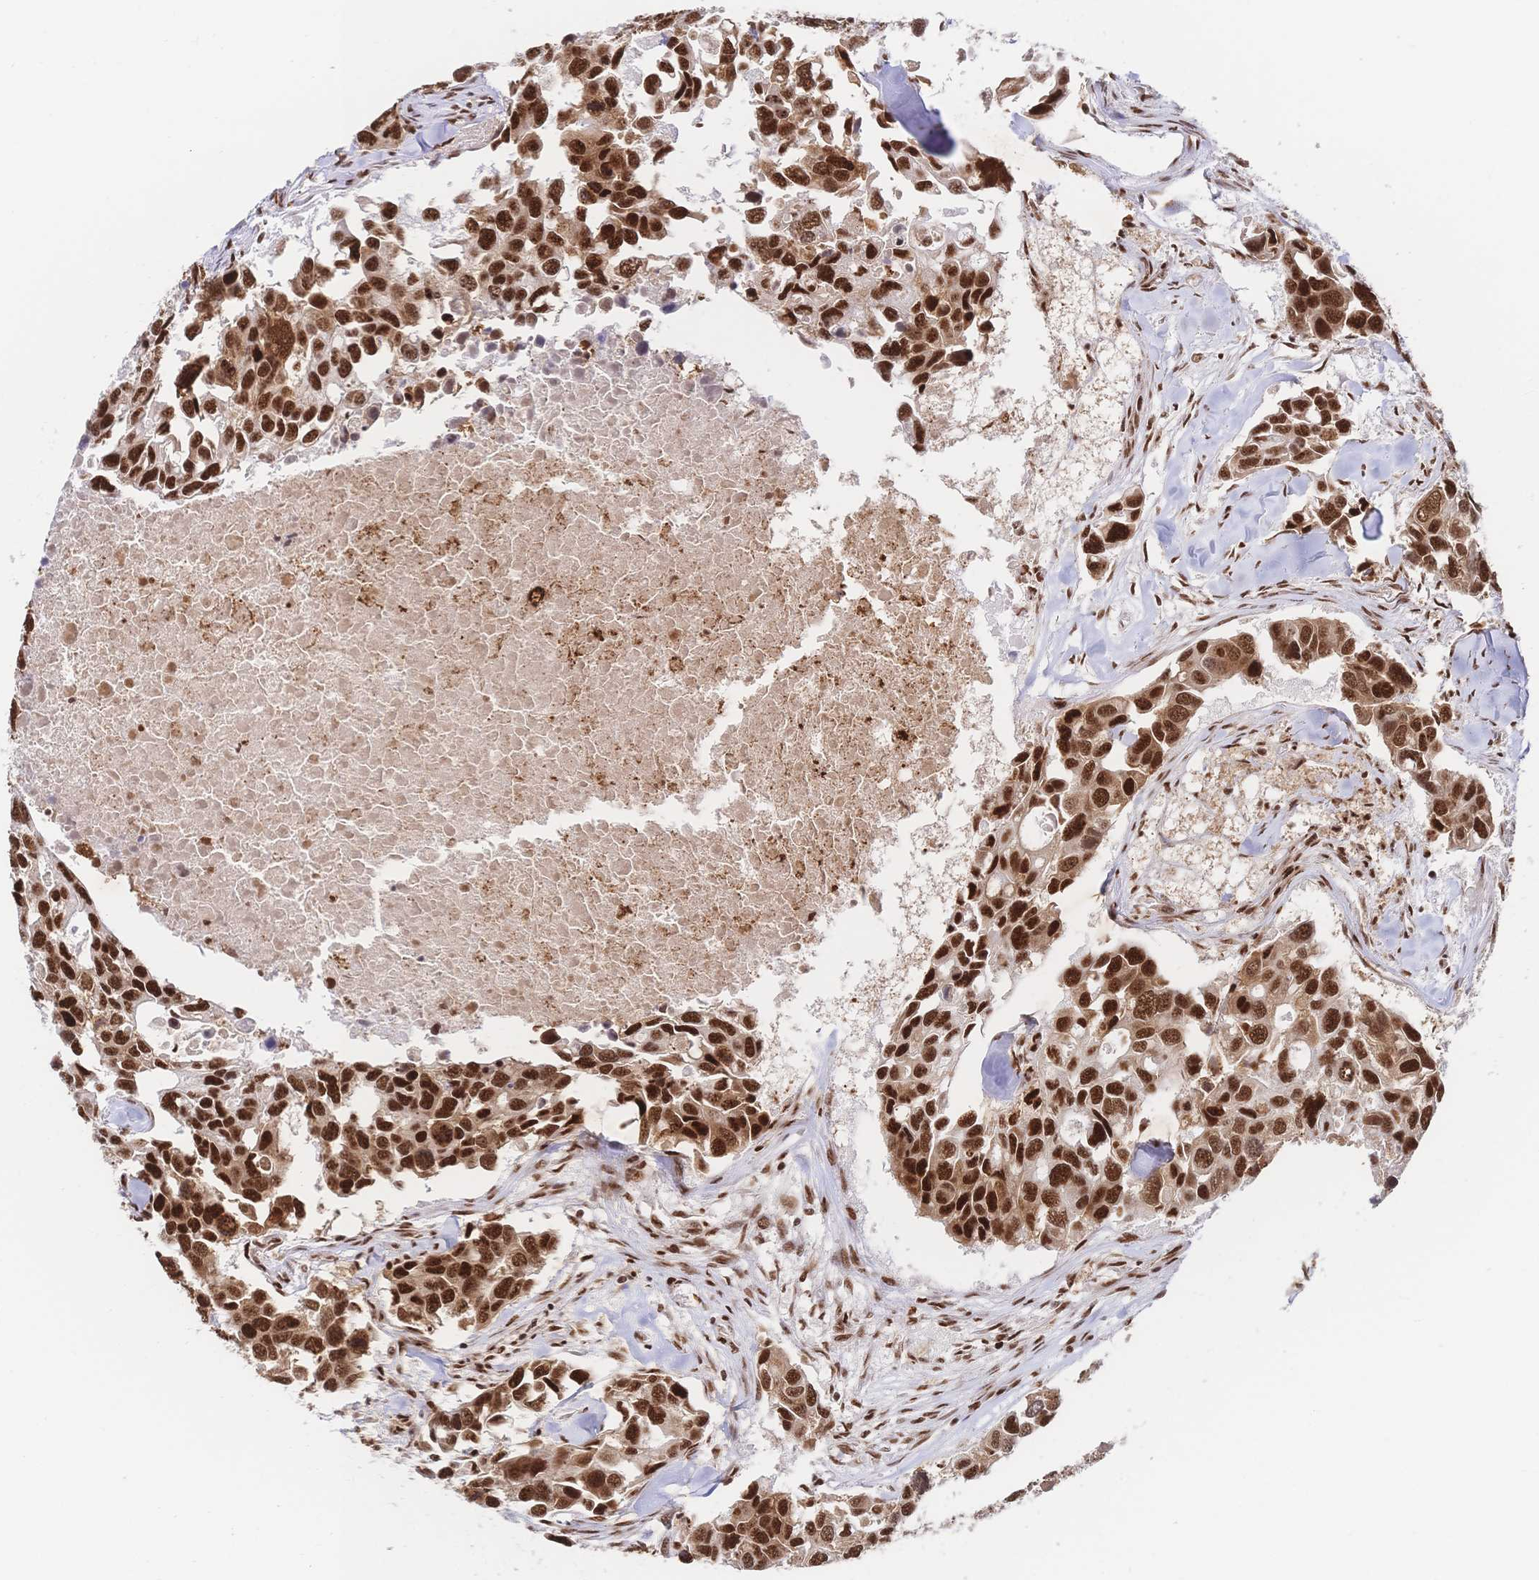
{"staining": {"intensity": "strong", "quantity": ">75%", "location": "nuclear"}, "tissue": "breast cancer", "cell_type": "Tumor cells", "image_type": "cancer", "snomed": [{"axis": "morphology", "description": "Duct carcinoma"}, {"axis": "topography", "description": "Breast"}], "caption": "Strong nuclear staining for a protein is identified in about >75% of tumor cells of breast intraductal carcinoma using immunohistochemistry.", "gene": "SRSF1", "patient": {"sex": "female", "age": 83}}